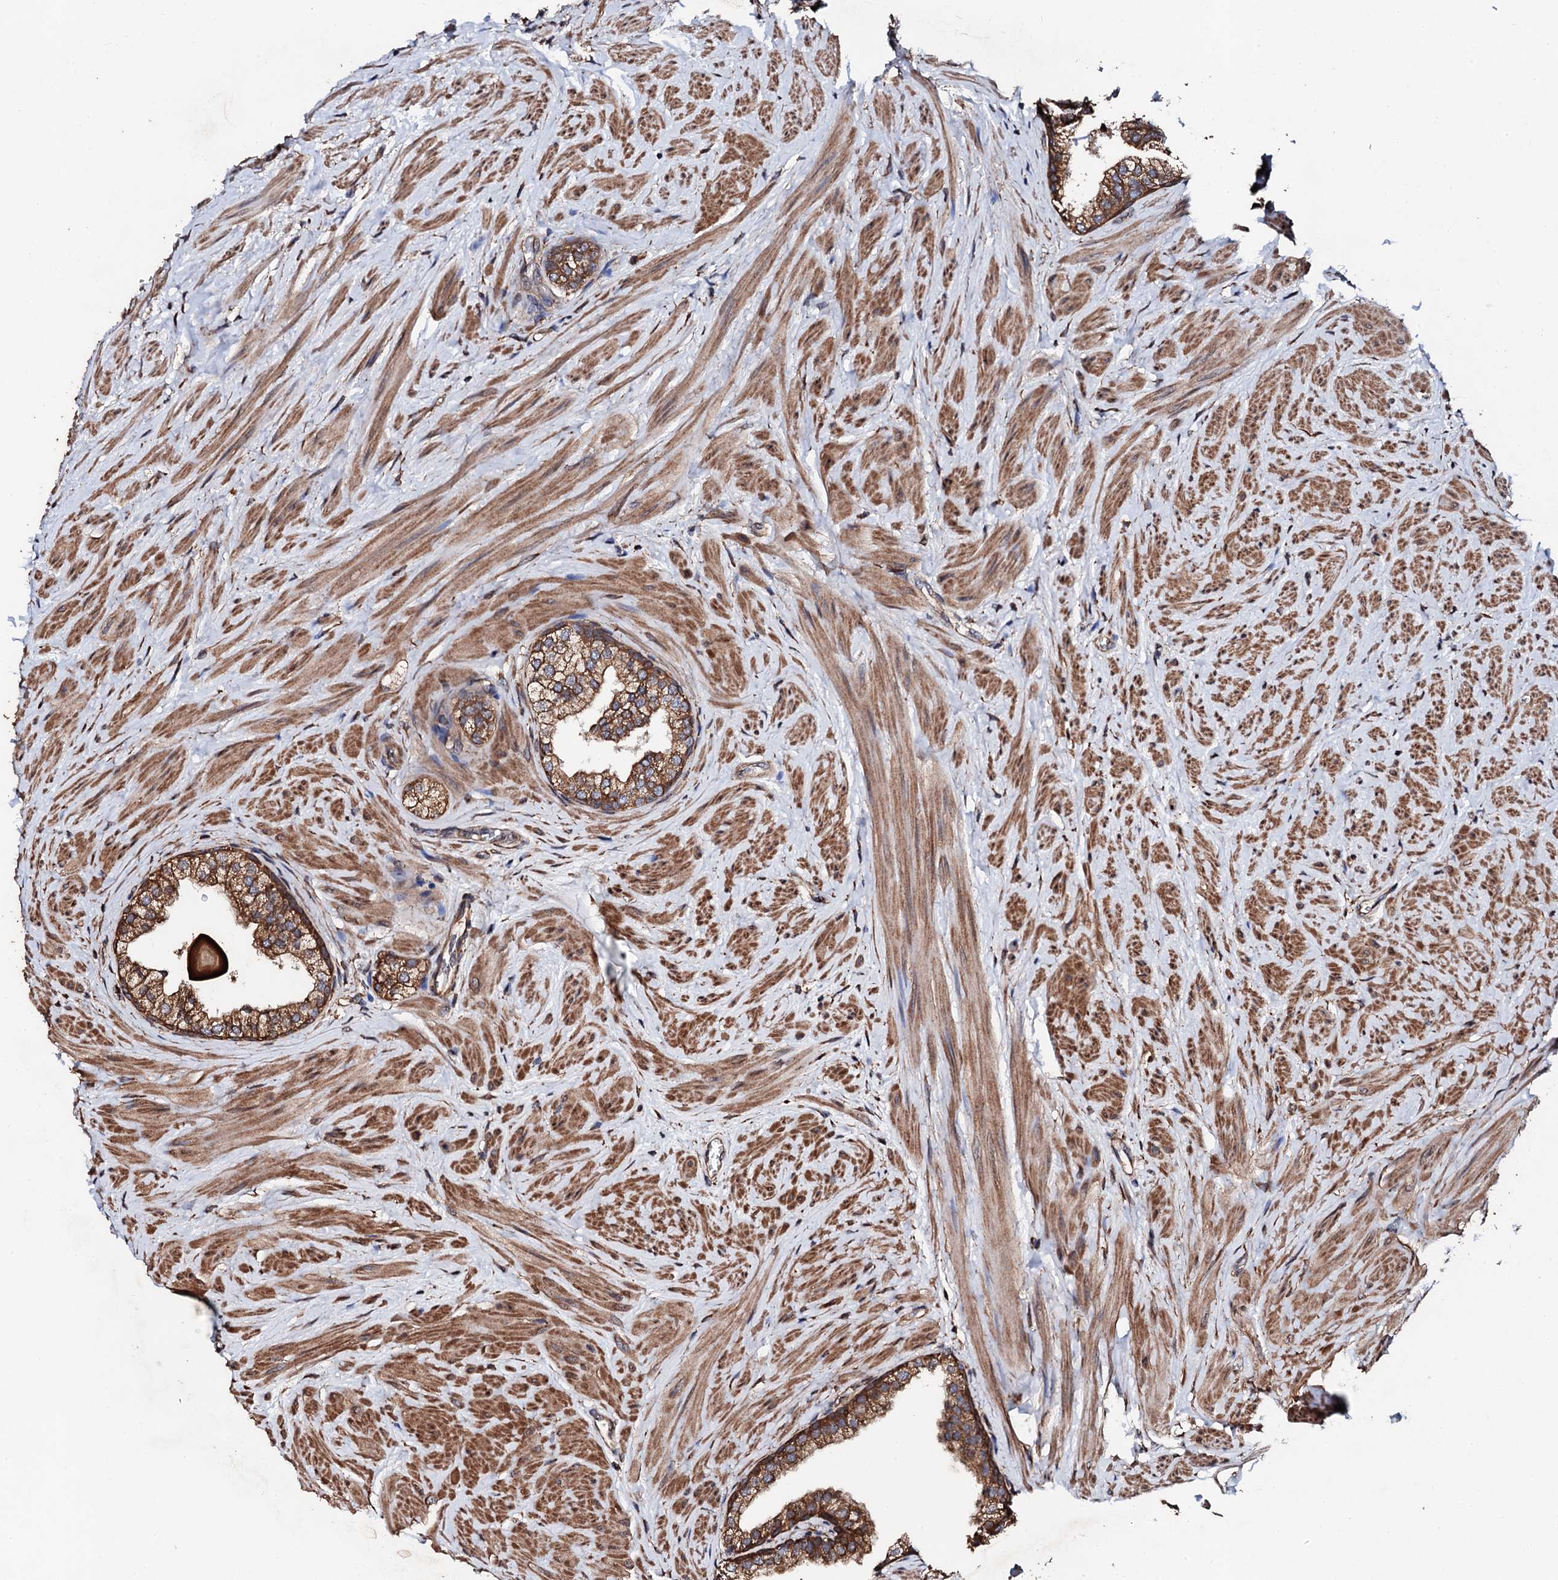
{"staining": {"intensity": "moderate", "quantity": ">75%", "location": "cytoplasmic/membranous"}, "tissue": "prostate", "cell_type": "Glandular cells", "image_type": "normal", "snomed": [{"axis": "morphology", "description": "Normal tissue, NOS"}, {"axis": "topography", "description": "Prostate"}], "caption": "Moderate cytoplasmic/membranous positivity for a protein is identified in approximately >75% of glandular cells of benign prostate using immunohistochemistry (IHC).", "gene": "CKAP5", "patient": {"sex": "male", "age": 48}}